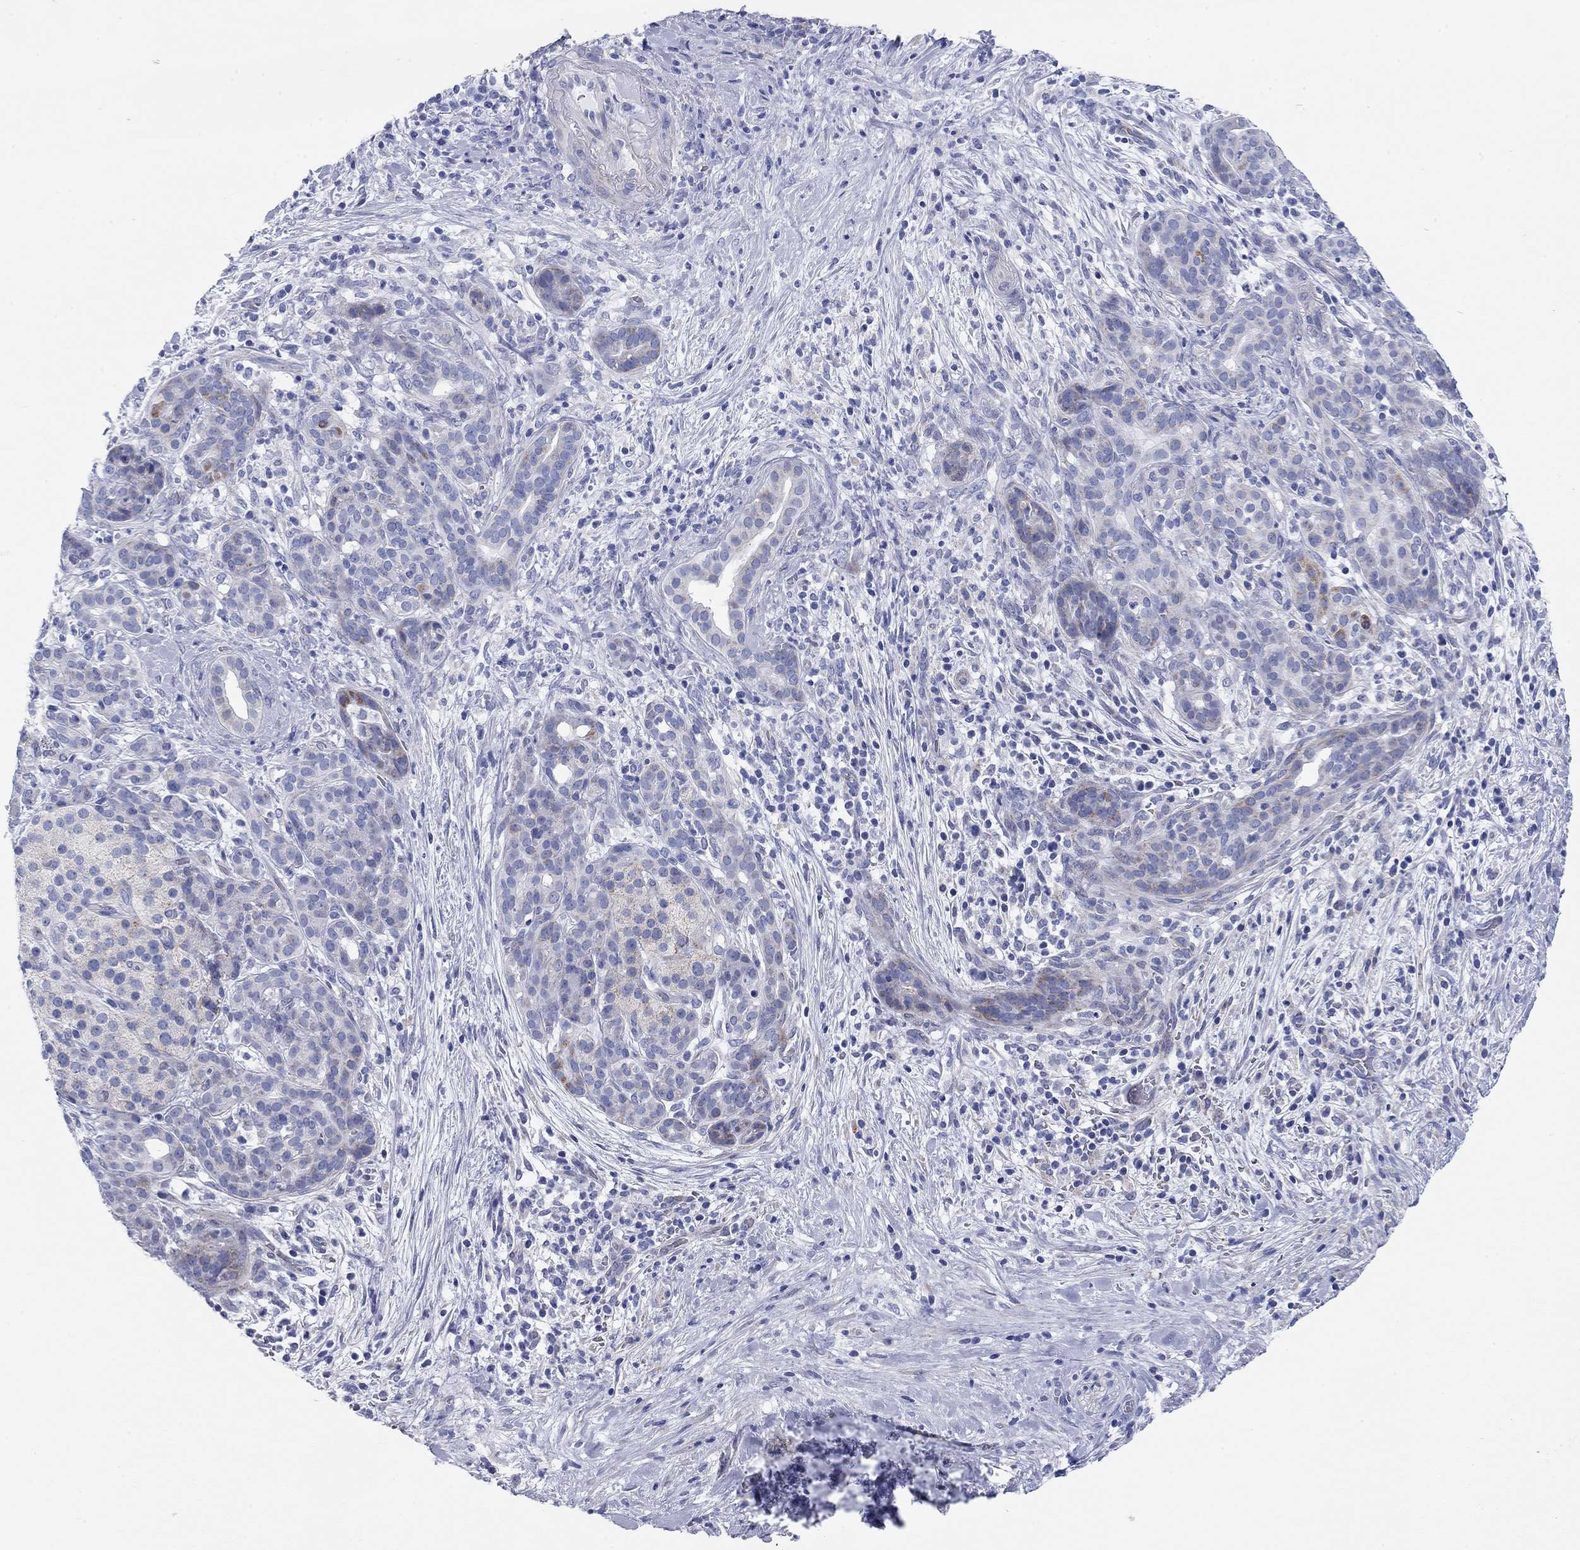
{"staining": {"intensity": "moderate", "quantity": "<25%", "location": "cytoplasmic/membranous"}, "tissue": "pancreatic cancer", "cell_type": "Tumor cells", "image_type": "cancer", "snomed": [{"axis": "morphology", "description": "Adenocarcinoma, NOS"}, {"axis": "topography", "description": "Pancreas"}], "caption": "This histopathology image exhibits IHC staining of pancreatic adenocarcinoma, with low moderate cytoplasmic/membranous staining in about <25% of tumor cells.", "gene": "CHI3L2", "patient": {"sex": "male", "age": 44}}